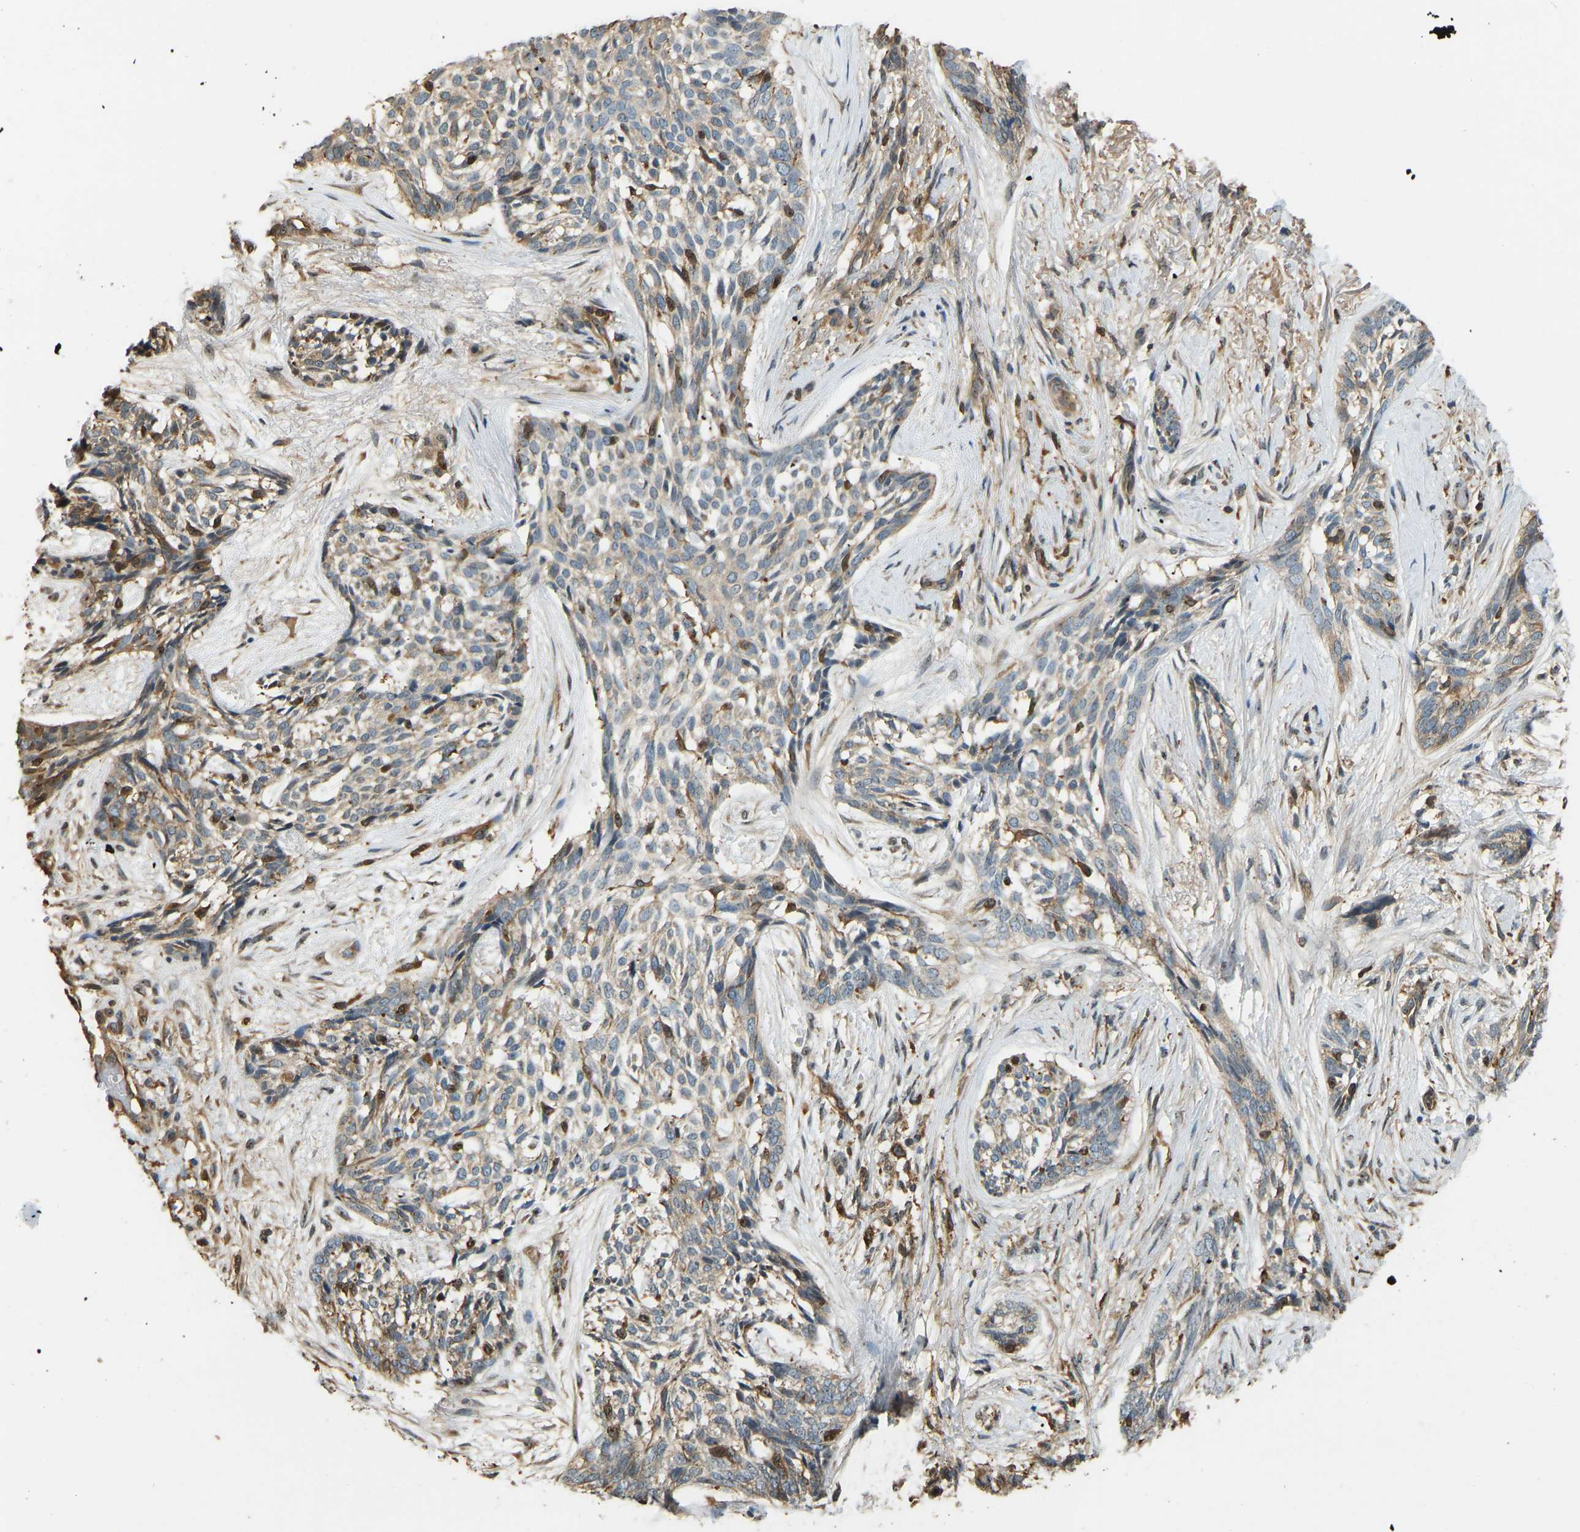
{"staining": {"intensity": "weak", "quantity": "25%-75%", "location": "cytoplasmic/membranous"}, "tissue": "skin cancer", "cell_type": "Tumor cells", "image_type": "cancer", "snomed": [{"axis": "morphology", "description": "Basal cell carcinoma"}, {"axis": "topography", "description": "Skin"}], "caption": "Immunohistochemical staining of basal cell carcinoma (skin) displays low levels of weak cytoplasmic/membranous protein expression in approximately 25%-75% of tumor cells.", "gene": "OS9", "patient": {"sex": "female", "age": 88}}